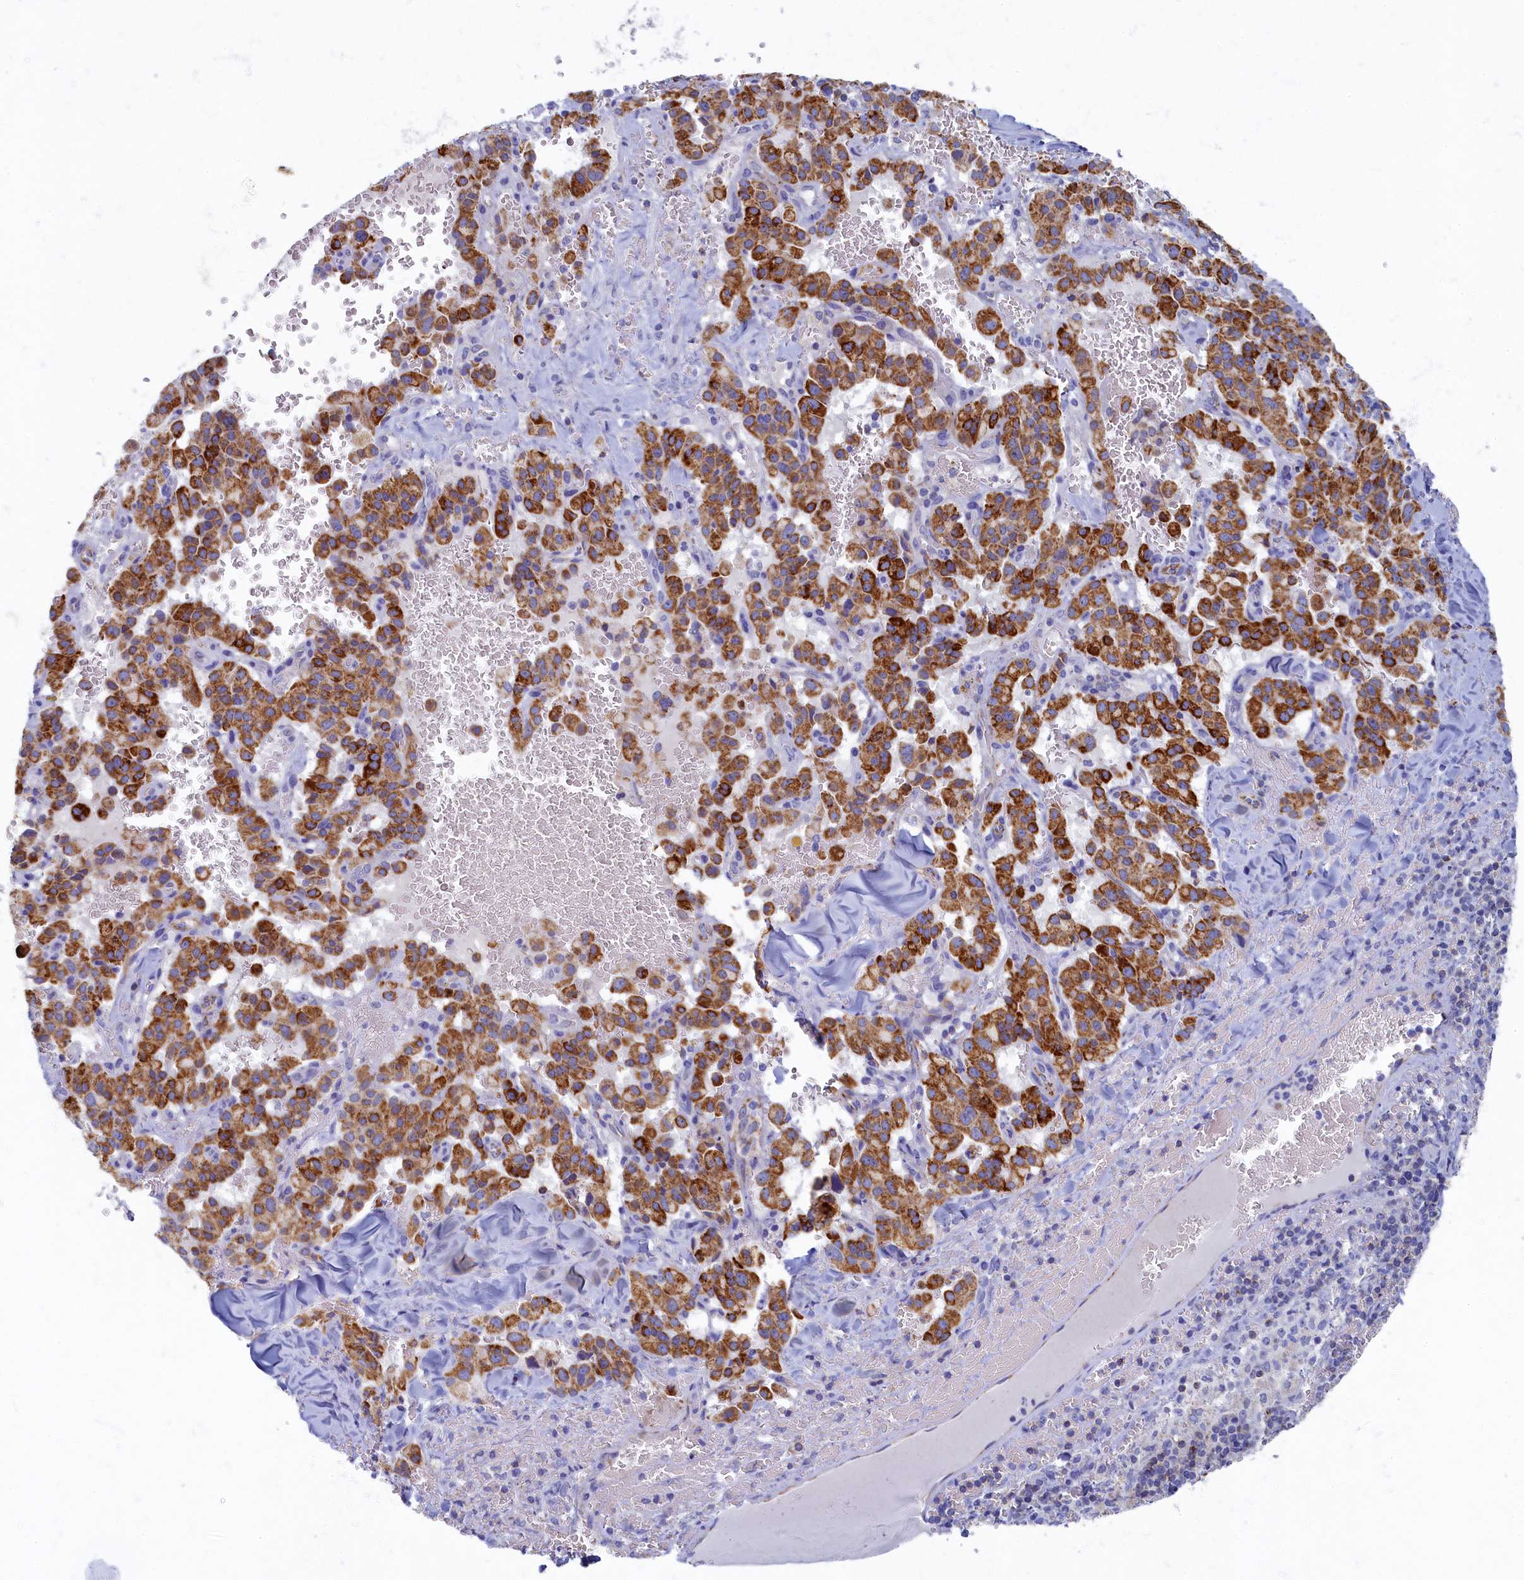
{"staining": {"intensity": "strong", "quantity": ">75%", "location": "cytoplasmic/membranous"}, "tissue": "pancreatic cancer", "cell_type": "Tumor cells", "image_type": "cancer", "snomed": [{"axis": "morphology", "description": "Adenocarcinoma, NOS"}, {"axis": "topography", "description": "Pancreas"}], "caption": "The immunohistochemical stain highlights strong cytoplasmic/membranous positivity in tumor cells of pancreatic cancer tissue.", "gene": "OCIAD2", "patient": {"sex": "male", "age": 65}}